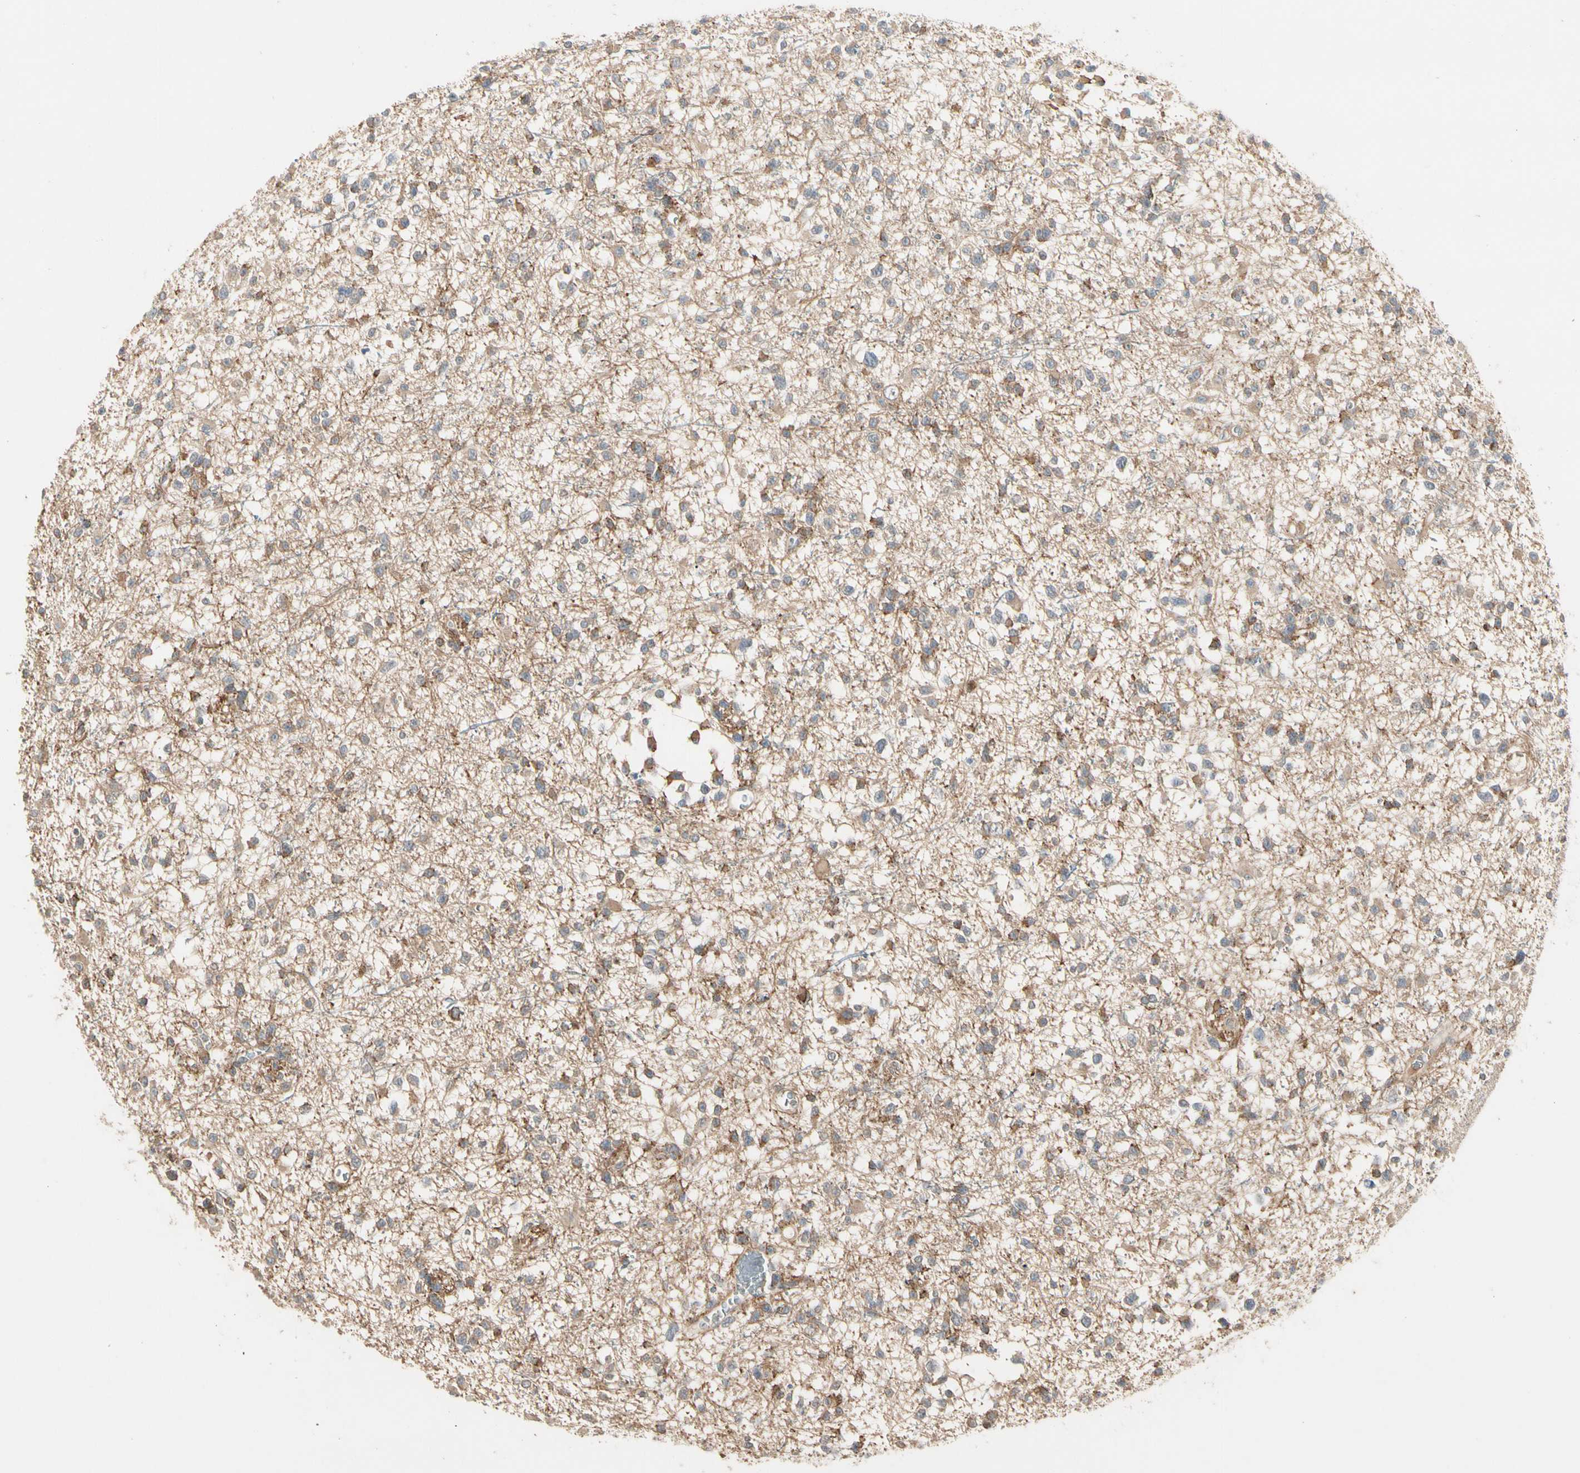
{"staining": {"intensity": "moderate", "quantity": ">75%", "location": "cytoplasmic/membranous"}, "tissue": "glioma", "cell_type": "Tumor cells", "image_type": "cancer", "snomed": [{"axis": "morphology", "description": "Glioma, malignant, Low grade"}, {"axis": "topography", "description": "Brain"}], "caption": "Tumor cells exhibit medium levels of moderate cytoplasmic/membranous staining in approximately >75% of cells in human malignant low-grade glioma.", "gene": "ATG4C", "patient": {"sex": "female", "age": 22}}